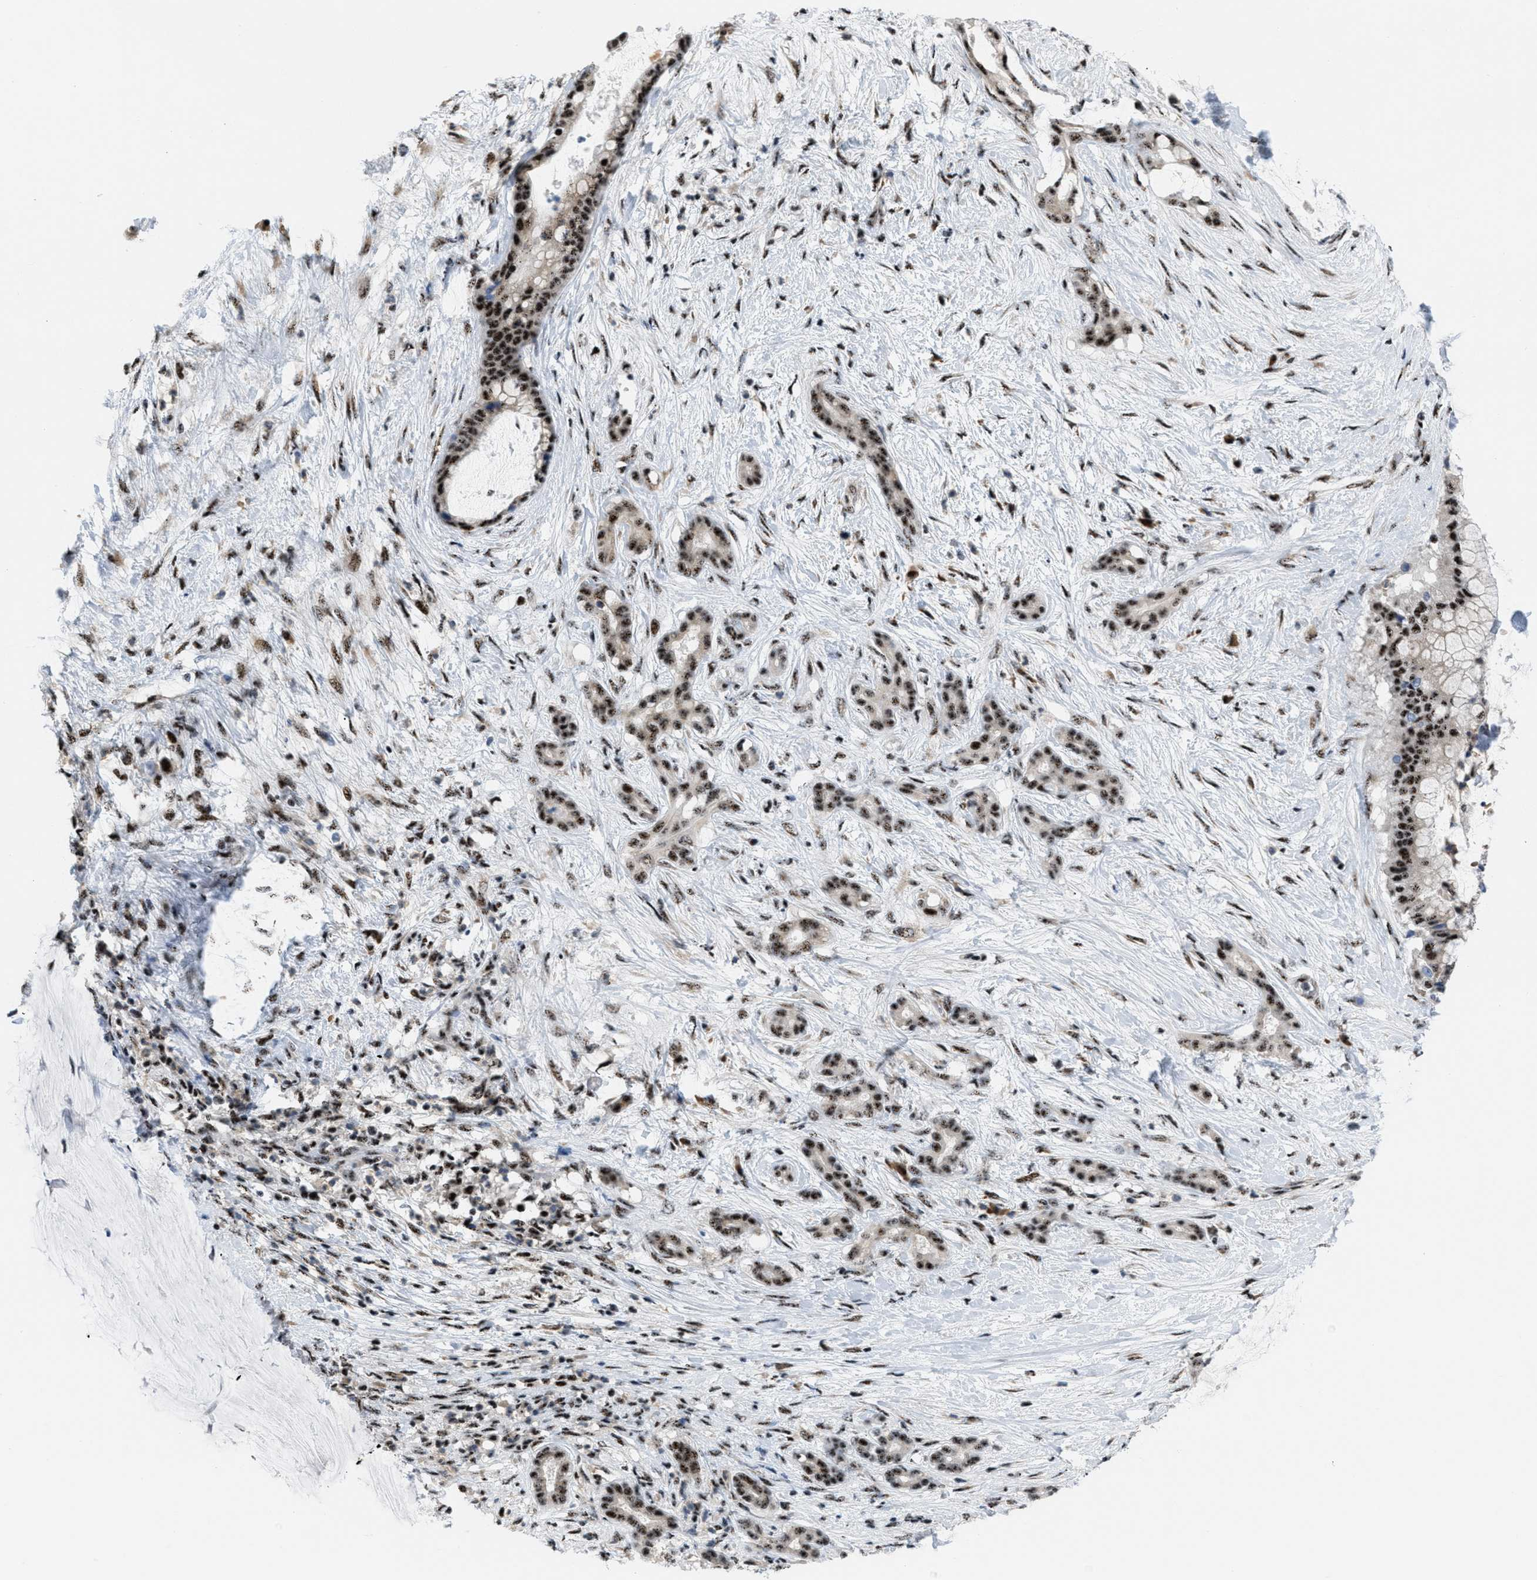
{"staining": {"intensity": "strong", "quantity": ">75%", "location": "nuclear"}, "tissue": "pancreatic cancer", "cell_type": "Tumor cells", "image_type": "cancer", "snomed": [{"axis": "morphology", "description": "Adenocarcinoma, NOS"}, {"axis": "topography", "description": "Pancreas"}], "caption": "Protein expression analysis of pancreatic adenocarcinoma demonstrates strong nuclear staining in about >75% of tumor cells. The staining was performed using DAB, with brown indicating positive protein expression. Nuclei are stained blue with hematoxylin.", "gene": "CDR2", "patient": {"sex": "male", "age": 41}}